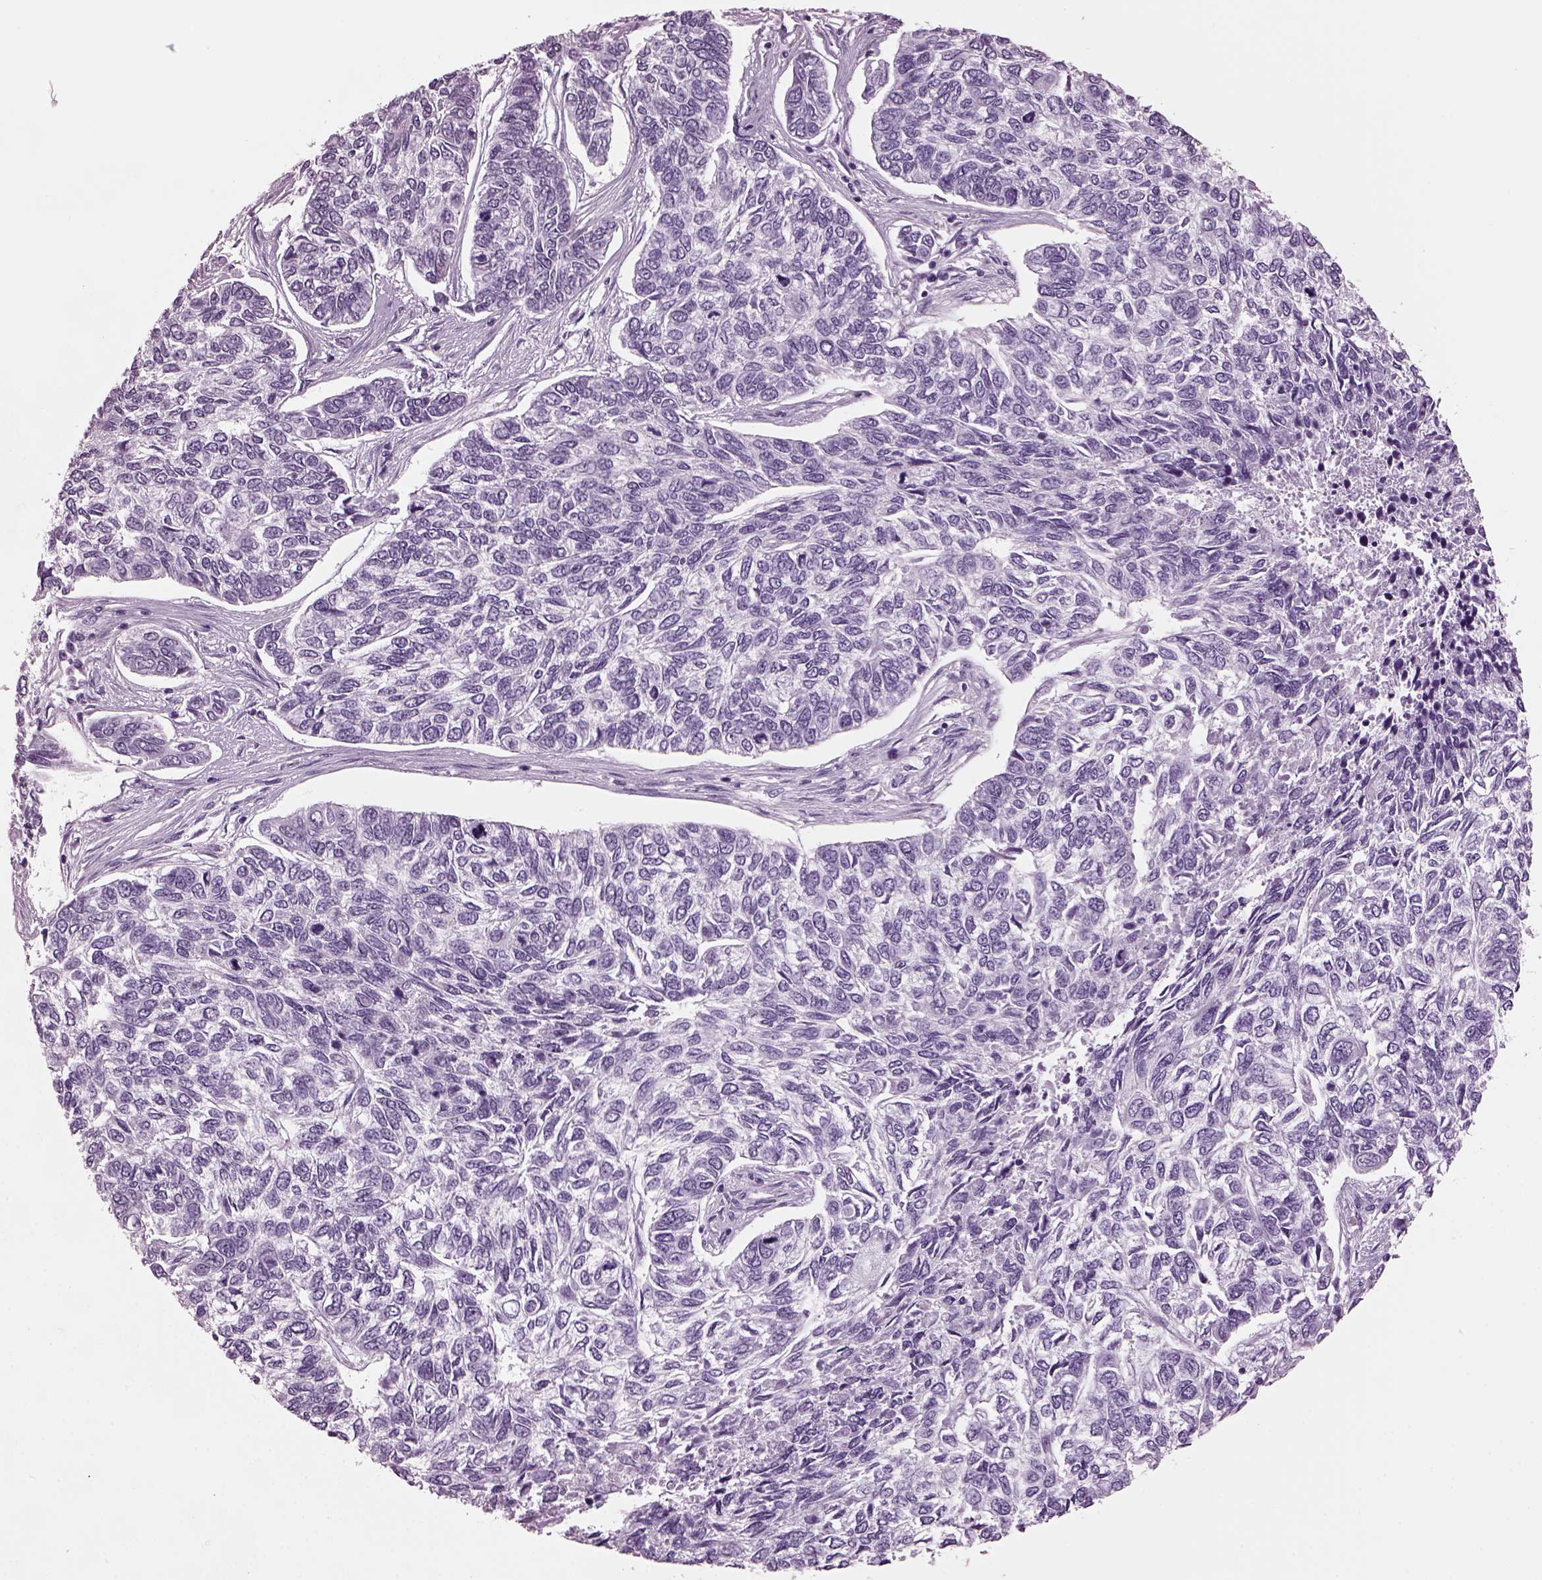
{"staining": {"intensity": "negative", "quantity": "none", "location": "none"}, "tissue": "skin cancer", "cell_type": "Tumor cells", "image_type": "cancer", "snomed": [{"axis": "morphology", "description": "Basal cell carcinoma"}, {"axis": "topography", "description": "Skin"}], "caption": "This is an immunohistochemistry image of basal cell carcinoma (skin). There is no staining in tumor cells.", "gene": "KRTAP3-2", "patient": {"sex": "female", "age": 65}}